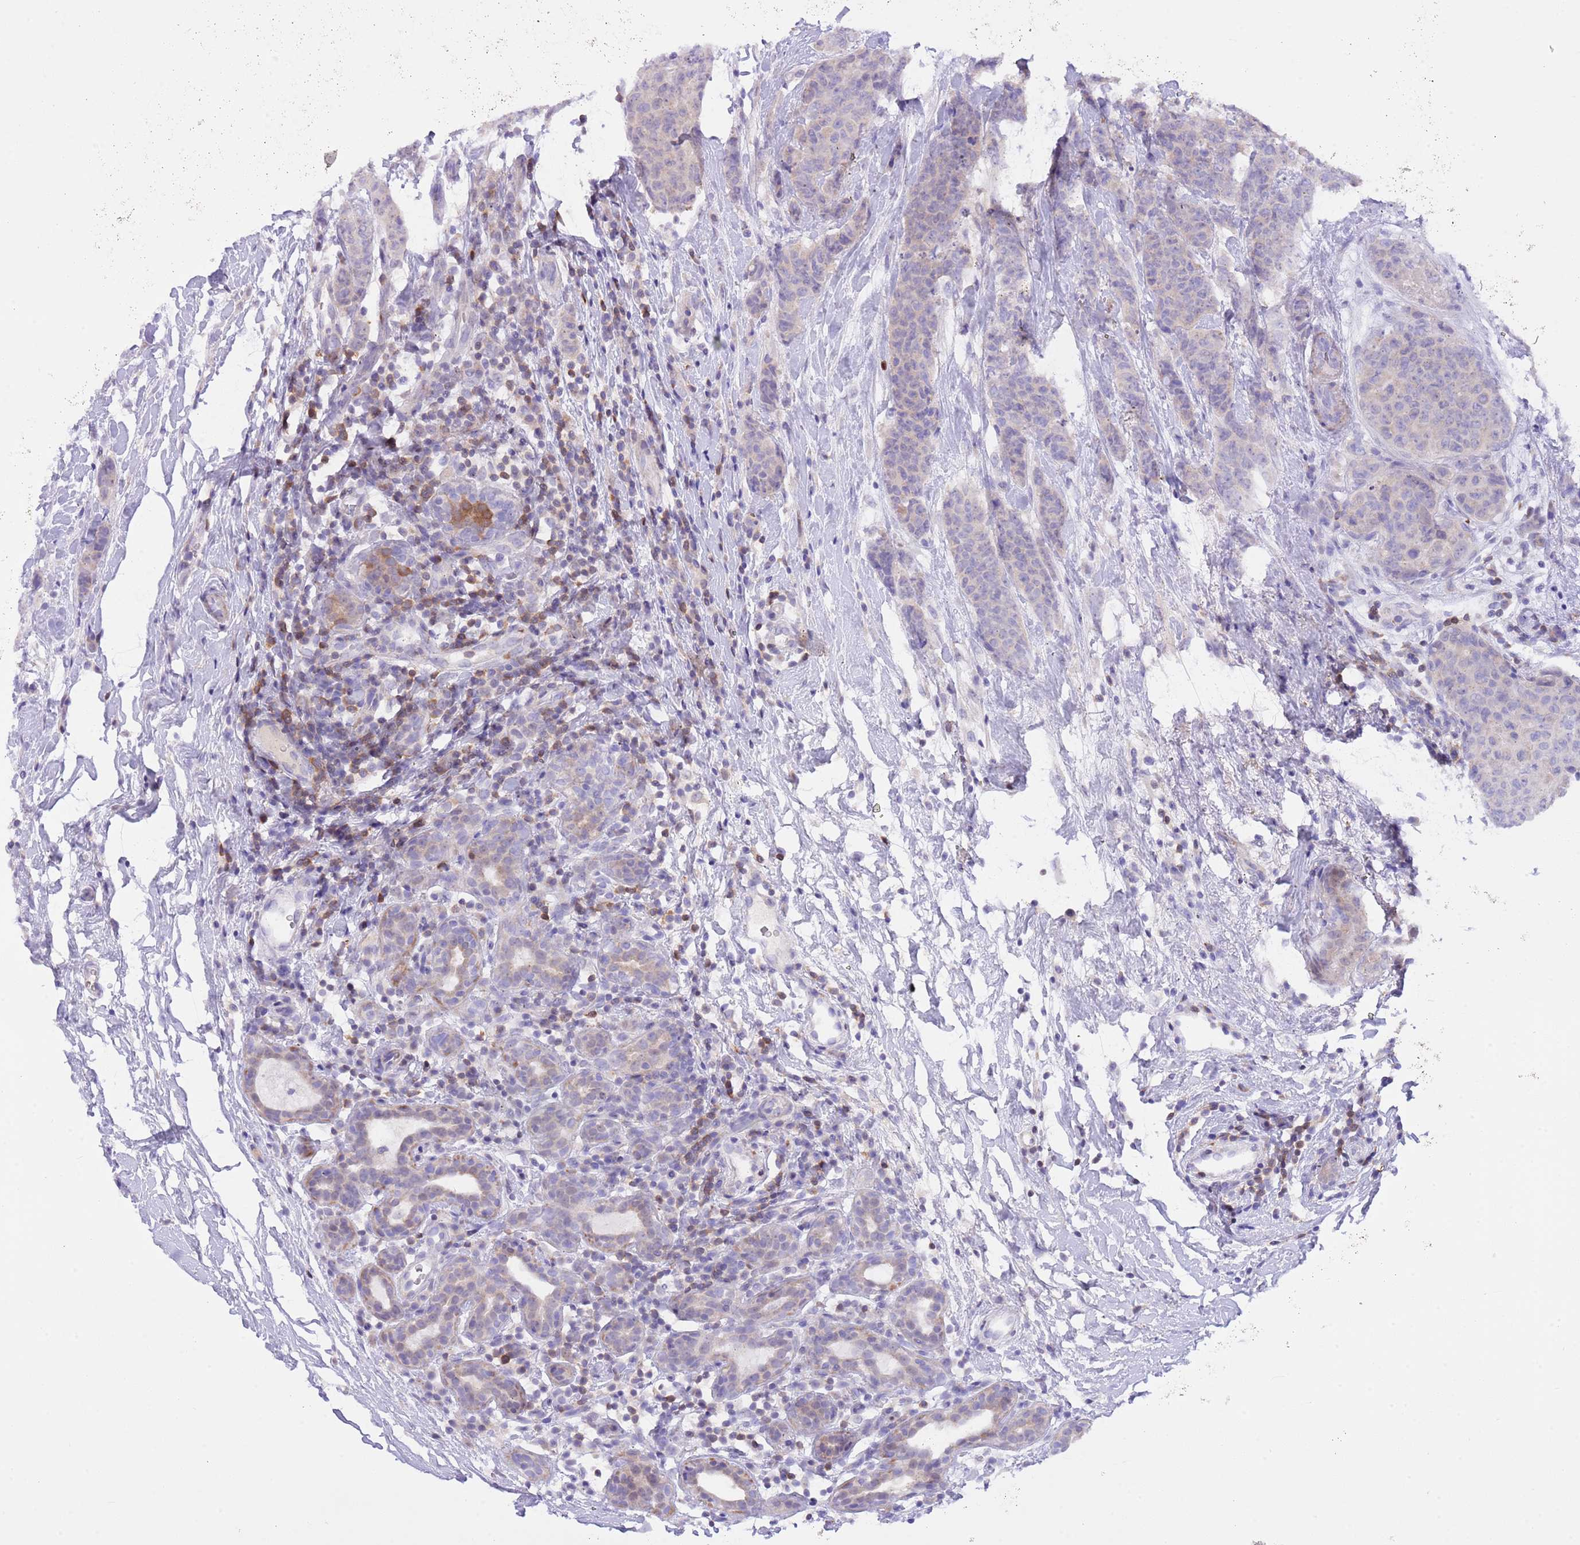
{"staining": {"intensity": "weak", "quantity": "<25%", "location": "cytoplasmic/membranous"}, "tissue": "breast cancer", "cell_type": "Tumor cells", "image_type": "cancer", "snomed": [{"axis": "morphology", "description": "Duct carcinoma"}, {"axis": "topography", "description": "Breast"}], "caption": "Human infiltrating ductal carcinoma (breast) stained for a protein using IHC demonstrates no positivity in tumor cells.", "gene": "PRR32", "patient": {"sex": "female", "age": 40}}